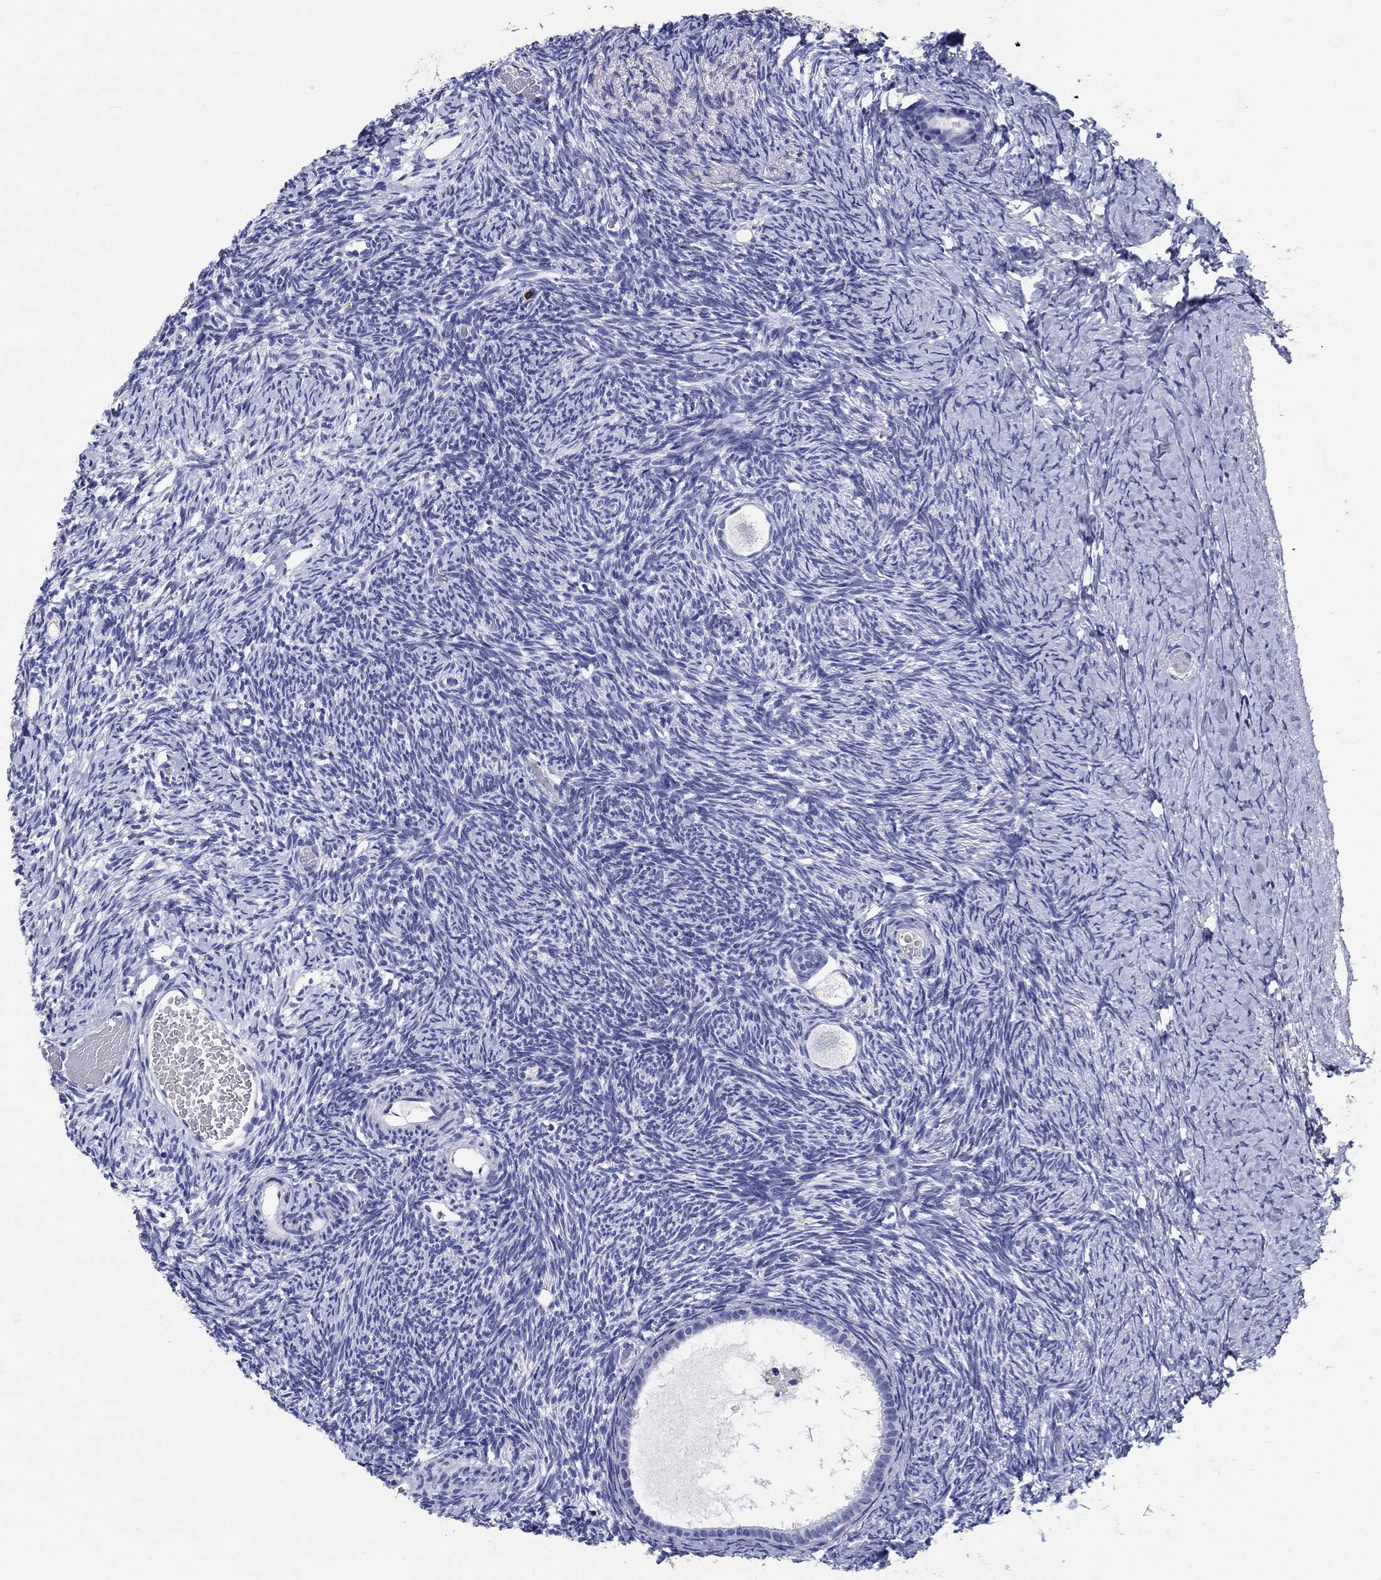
{"staining": {"intensity": "negative", "quantity": "none", "location": "none"}, "tissue": "ovary", "cell_type": "Follicle cells", "image_type": "normal", "snomed": [{"axis": "morphology", "description": "Normal tissue, NOS"}, {"axis": "topography", "description": "Ovary"}], "caption": "Immunohistochemistry image of benign ovary stained for a protein (brown), which shows no staining in follicle cells.", "gene": "EPX", "patient": {"sex": "female", "age": 39}}